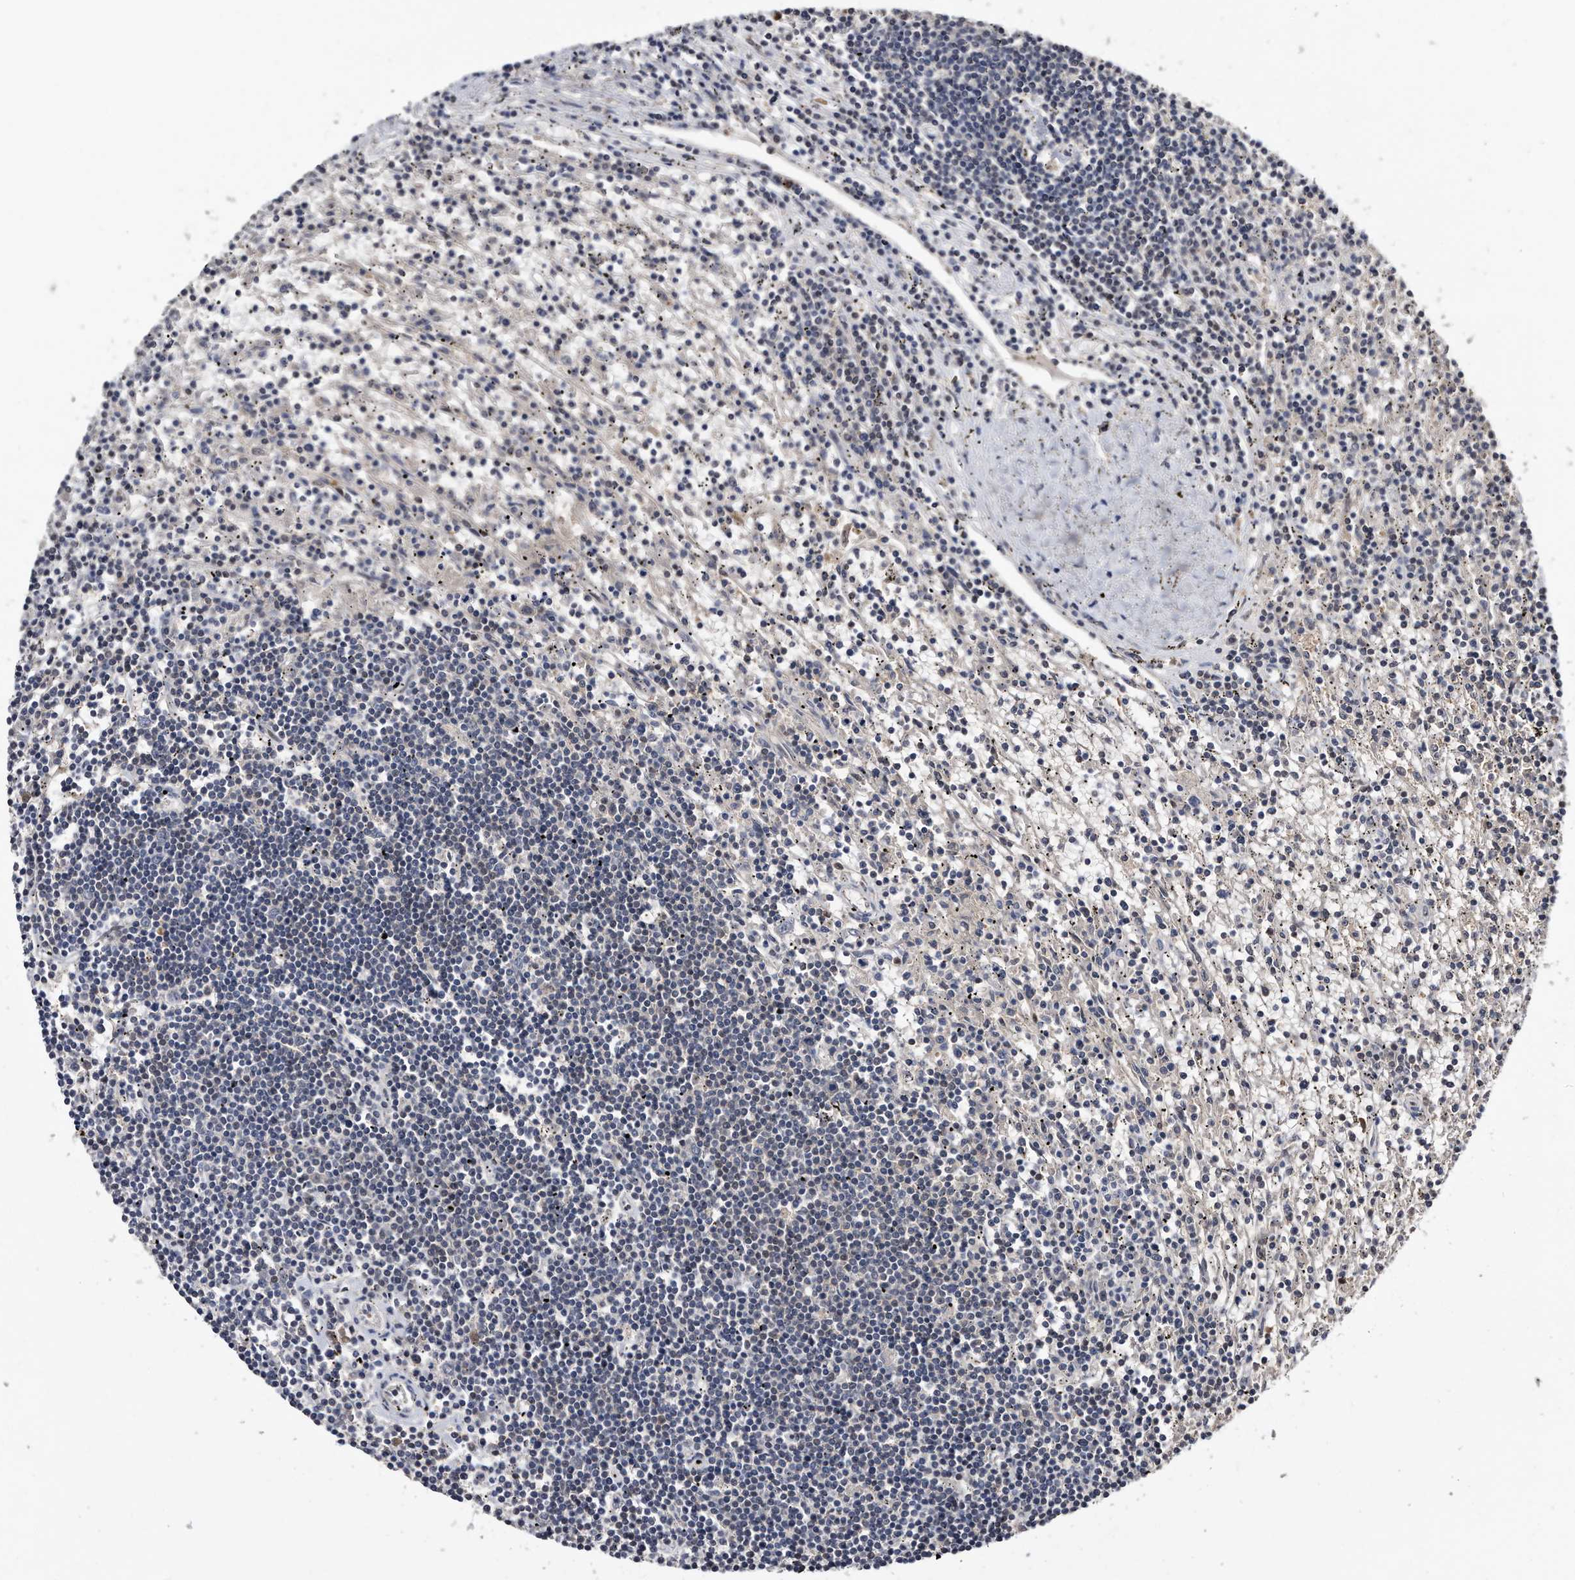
{"staining": {"intensity": "negative", "quantity": "none", "location": "none"}, "tissue": "lymphoma", "cell_type": "Tumor cells", "image_type": "cancer", "snomed": [{"axis": "morphology", "description": "Malignant lymphoma, non-Hodgkin's type, Low grade"}, {"axis": "topography", "description": "Spleen"}], "caption": "The image shows no staining of tumor cells in lymphoma.", "gene": "RAD23B", "patient": {"sex": "male", "age": 76}}